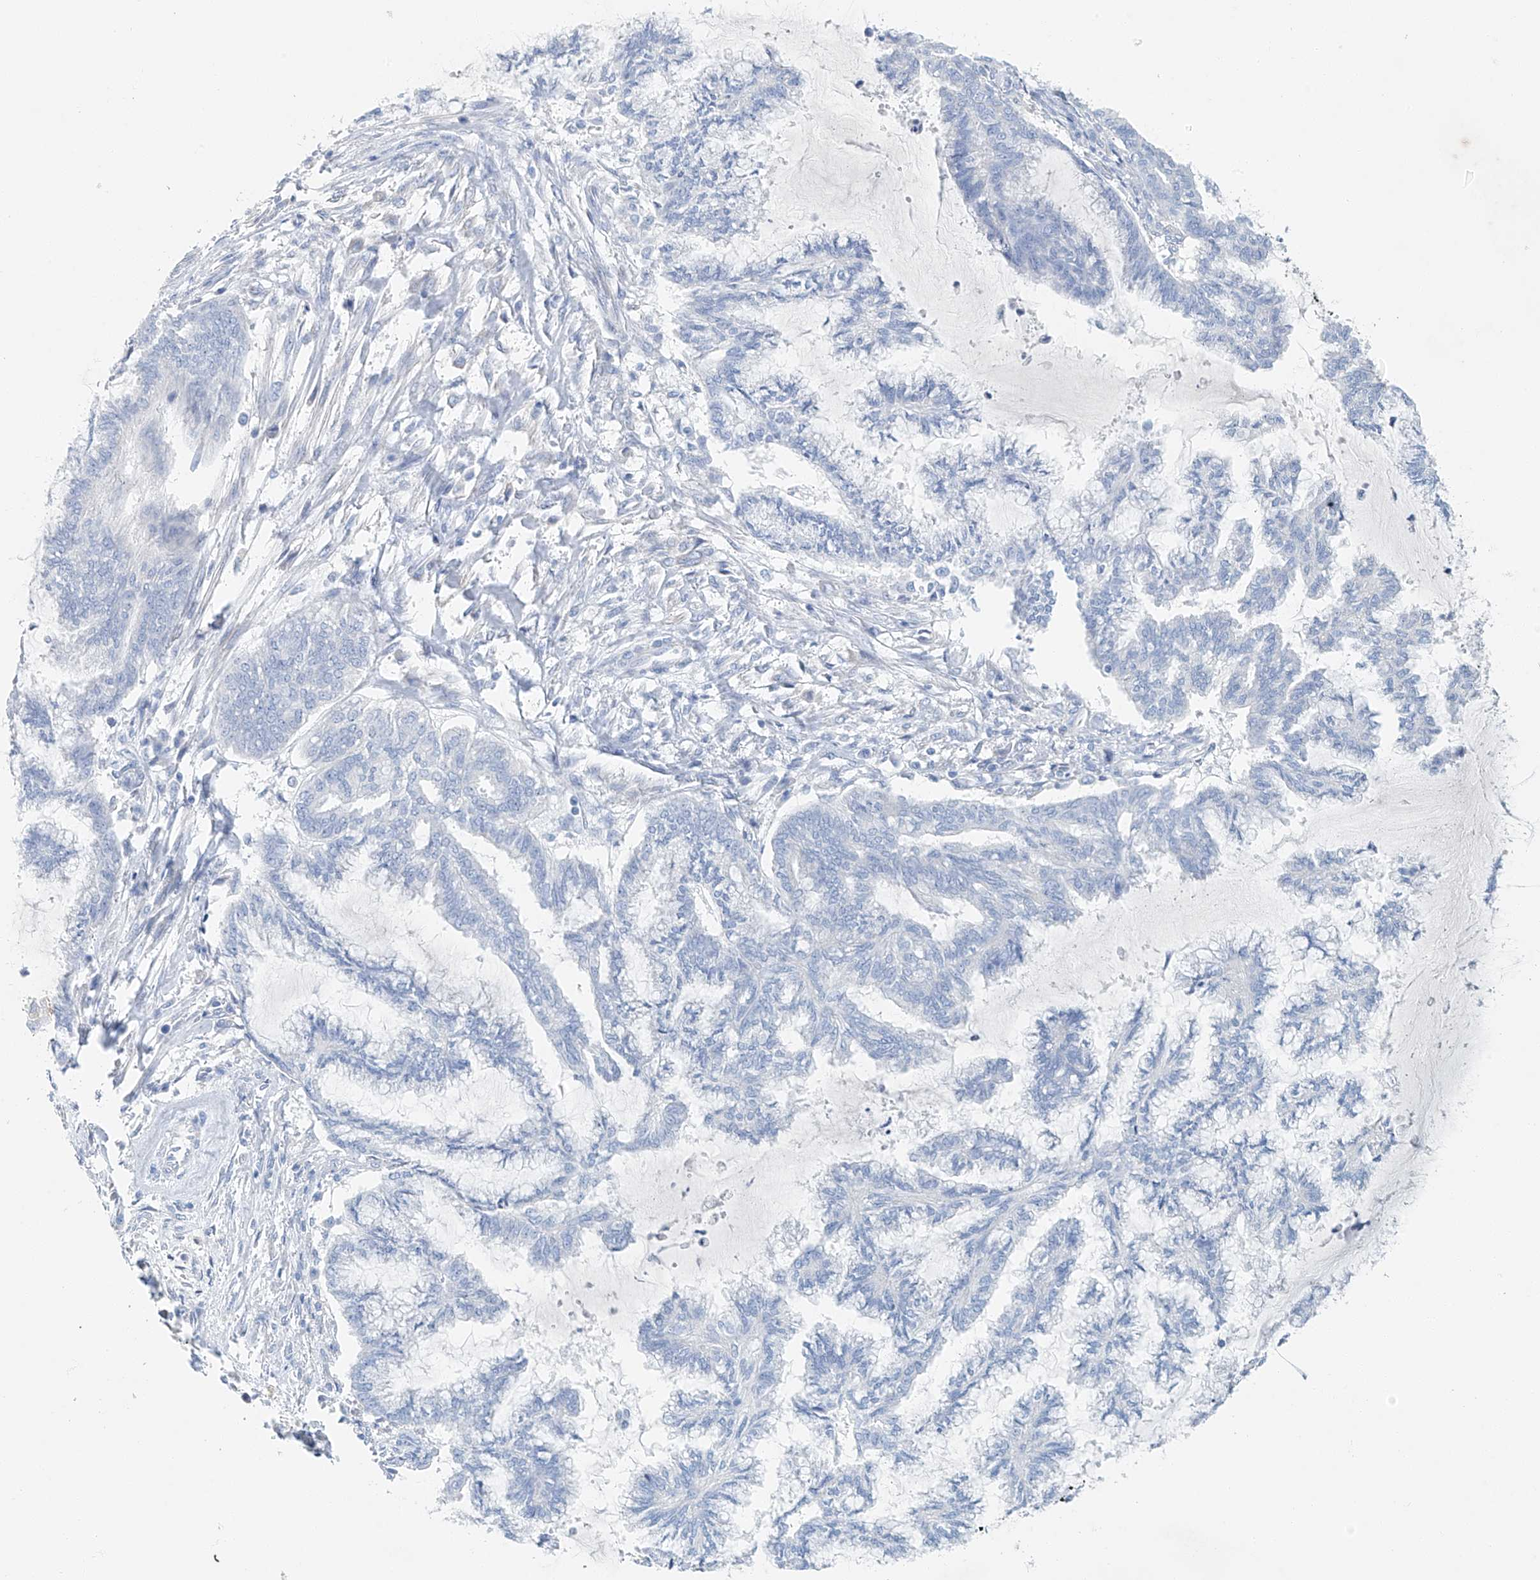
{"staining": {"intensity": "negative", "quantity": "none", "location": "none"}, "tissue": "endometrial cancer", "cell_type": "Tumor cells", "image_type": "cancer", "snomed": [{"axis": "morphology", "description": "Adenocarcinoma, NOS"}, {"axis": "topography", "description": "Endometrium"}], "caption": "DAB immunohistochemical staining of human endometrial cancer (adenocarcinoma) demonstrates no significant positivity in tumor cells.", "gene": "C1orf87", "patient": {"sex": "female", "age": 86}}